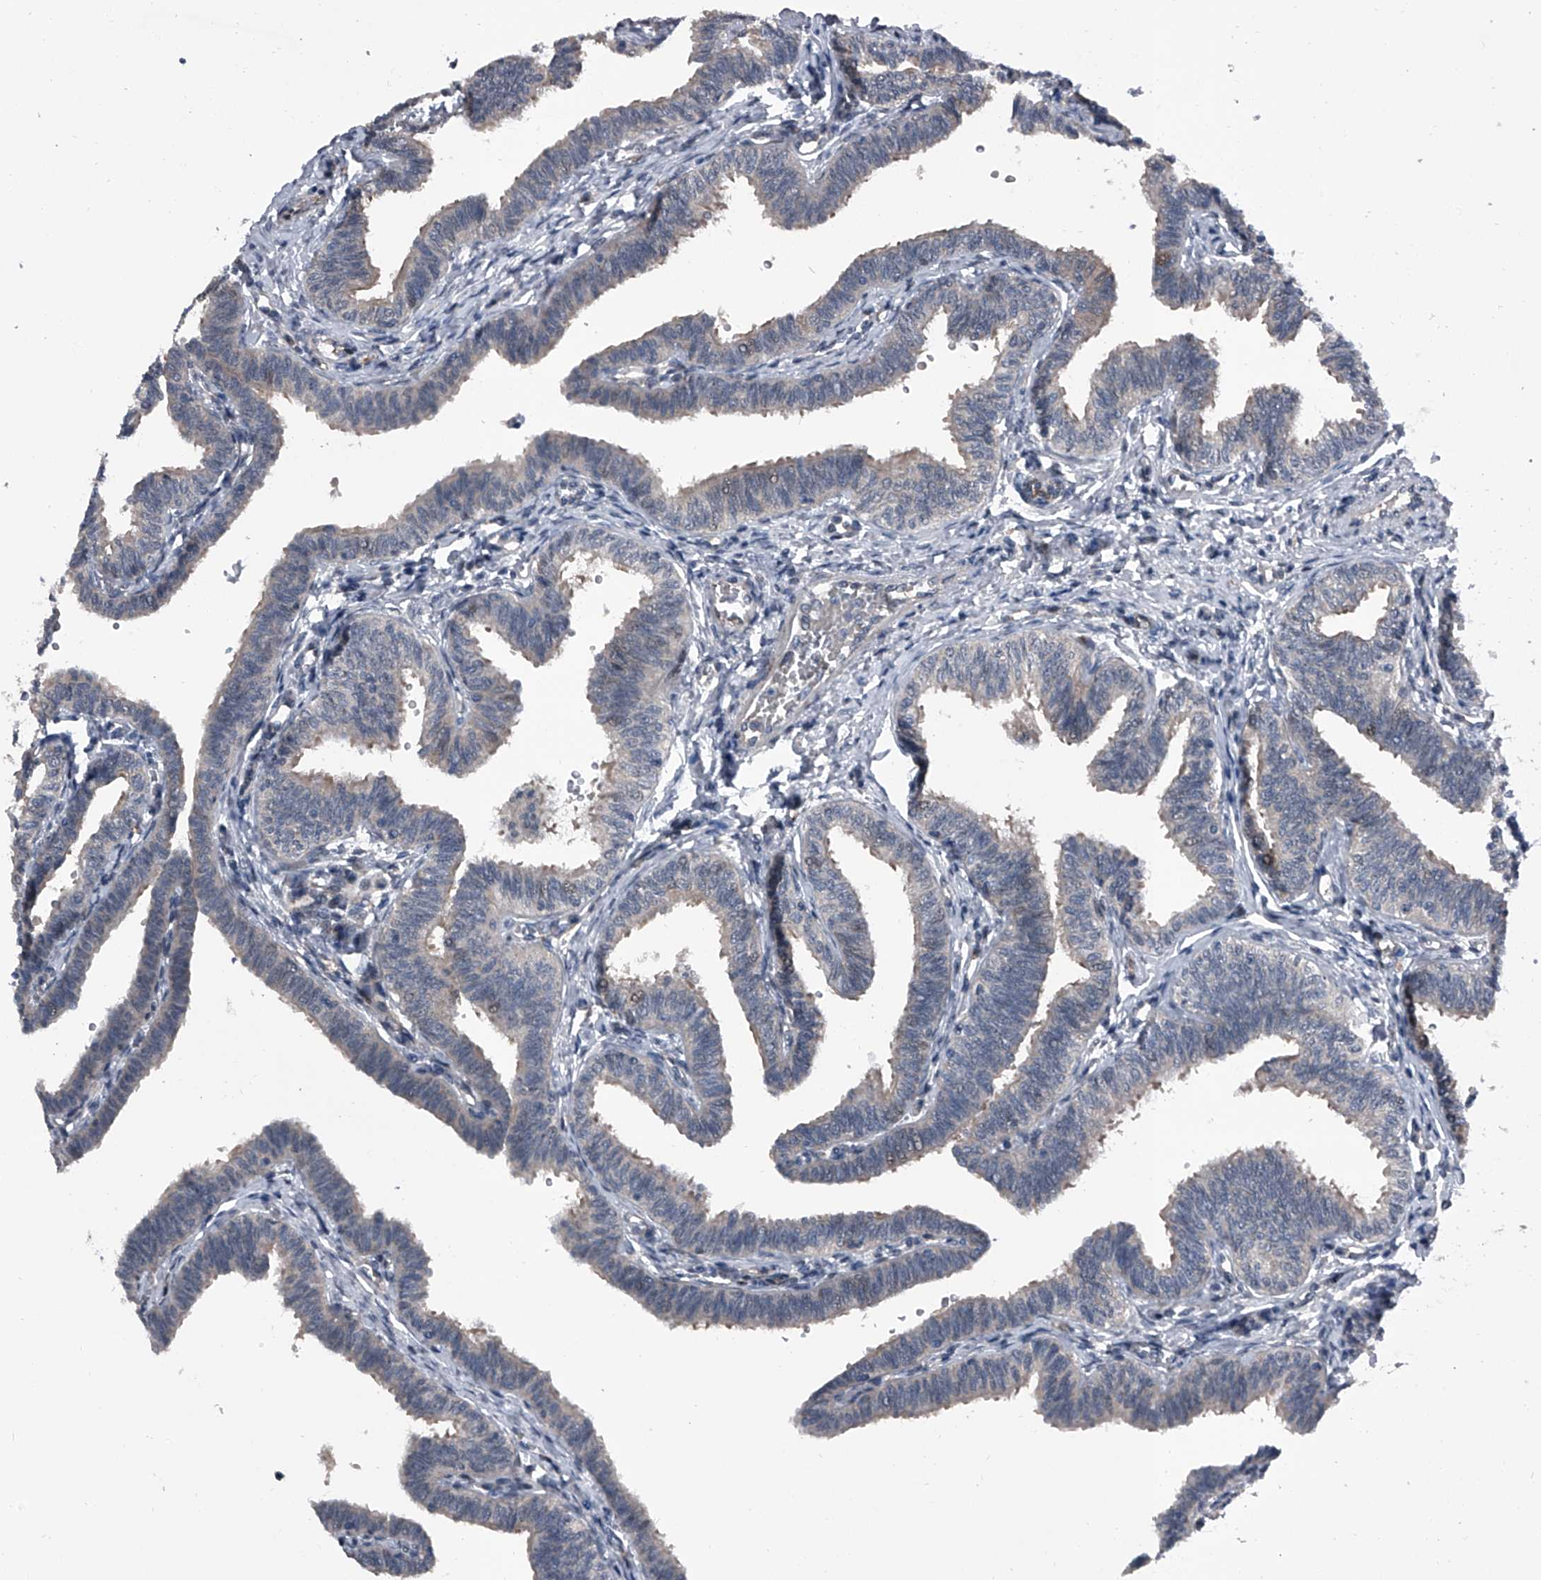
{"staining": {"intensity": "moderate", "quantity": "<25%", "location": "cytoplasmic/membranous"}, "tissue": "fallopian tube", "cell_type": "Glandular cells", "image_type": "normal", "snomed": [{"axis": "morphology", "description": "Normal tissue, NOS"}, {"axis": "topography", "description": "Fallopian tube"}, {"axis": "topography", "description": "Ovary"}], "caption": "Moderate cytoplasmic/membranous protein staining is present in approximately <25% of glandular cells in fallopian tube.", "gene": "ELK4", "patient": {"sex": "female", "age": 23}}